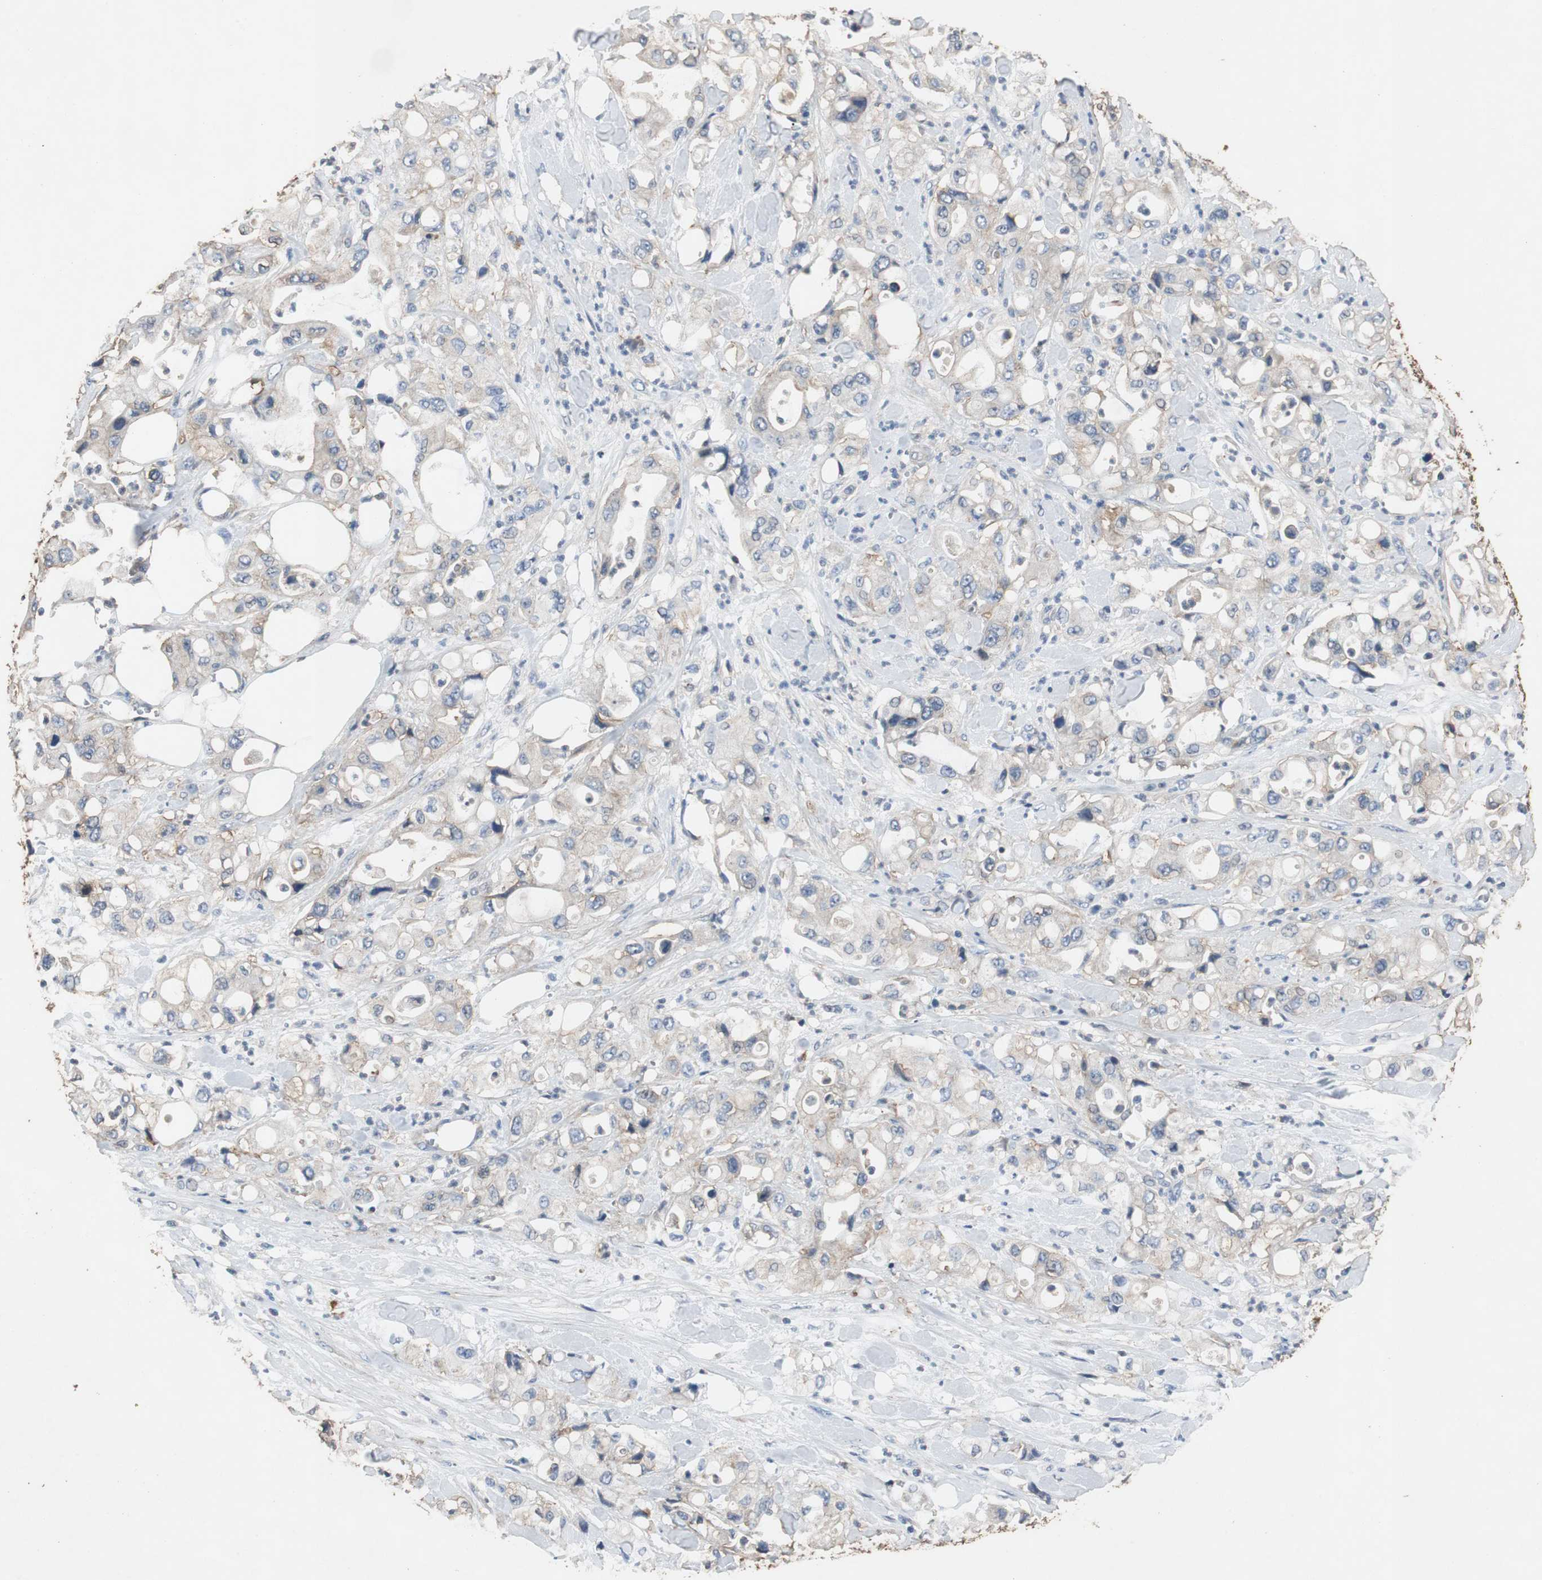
{"staining": {"intensity": "weak", "quantity": "<25%", "location": "cytoplasmic/membranous"}, "tissue": "pancreatic cancer", "cell_type": "Tumor cells", "image_type": "cancer", "snomed": [{"axis": "morphology", "description": "Adenocarcinoma, NOS"}, {"axis": "topography", "description": "Pancreas"}], "caption": "Pancreatic cancer stained for a protein using IHC exhibits no expression tumor cells.", "gene": "TNFRSF14", "patient": {"sex": "male", "age": 70}}